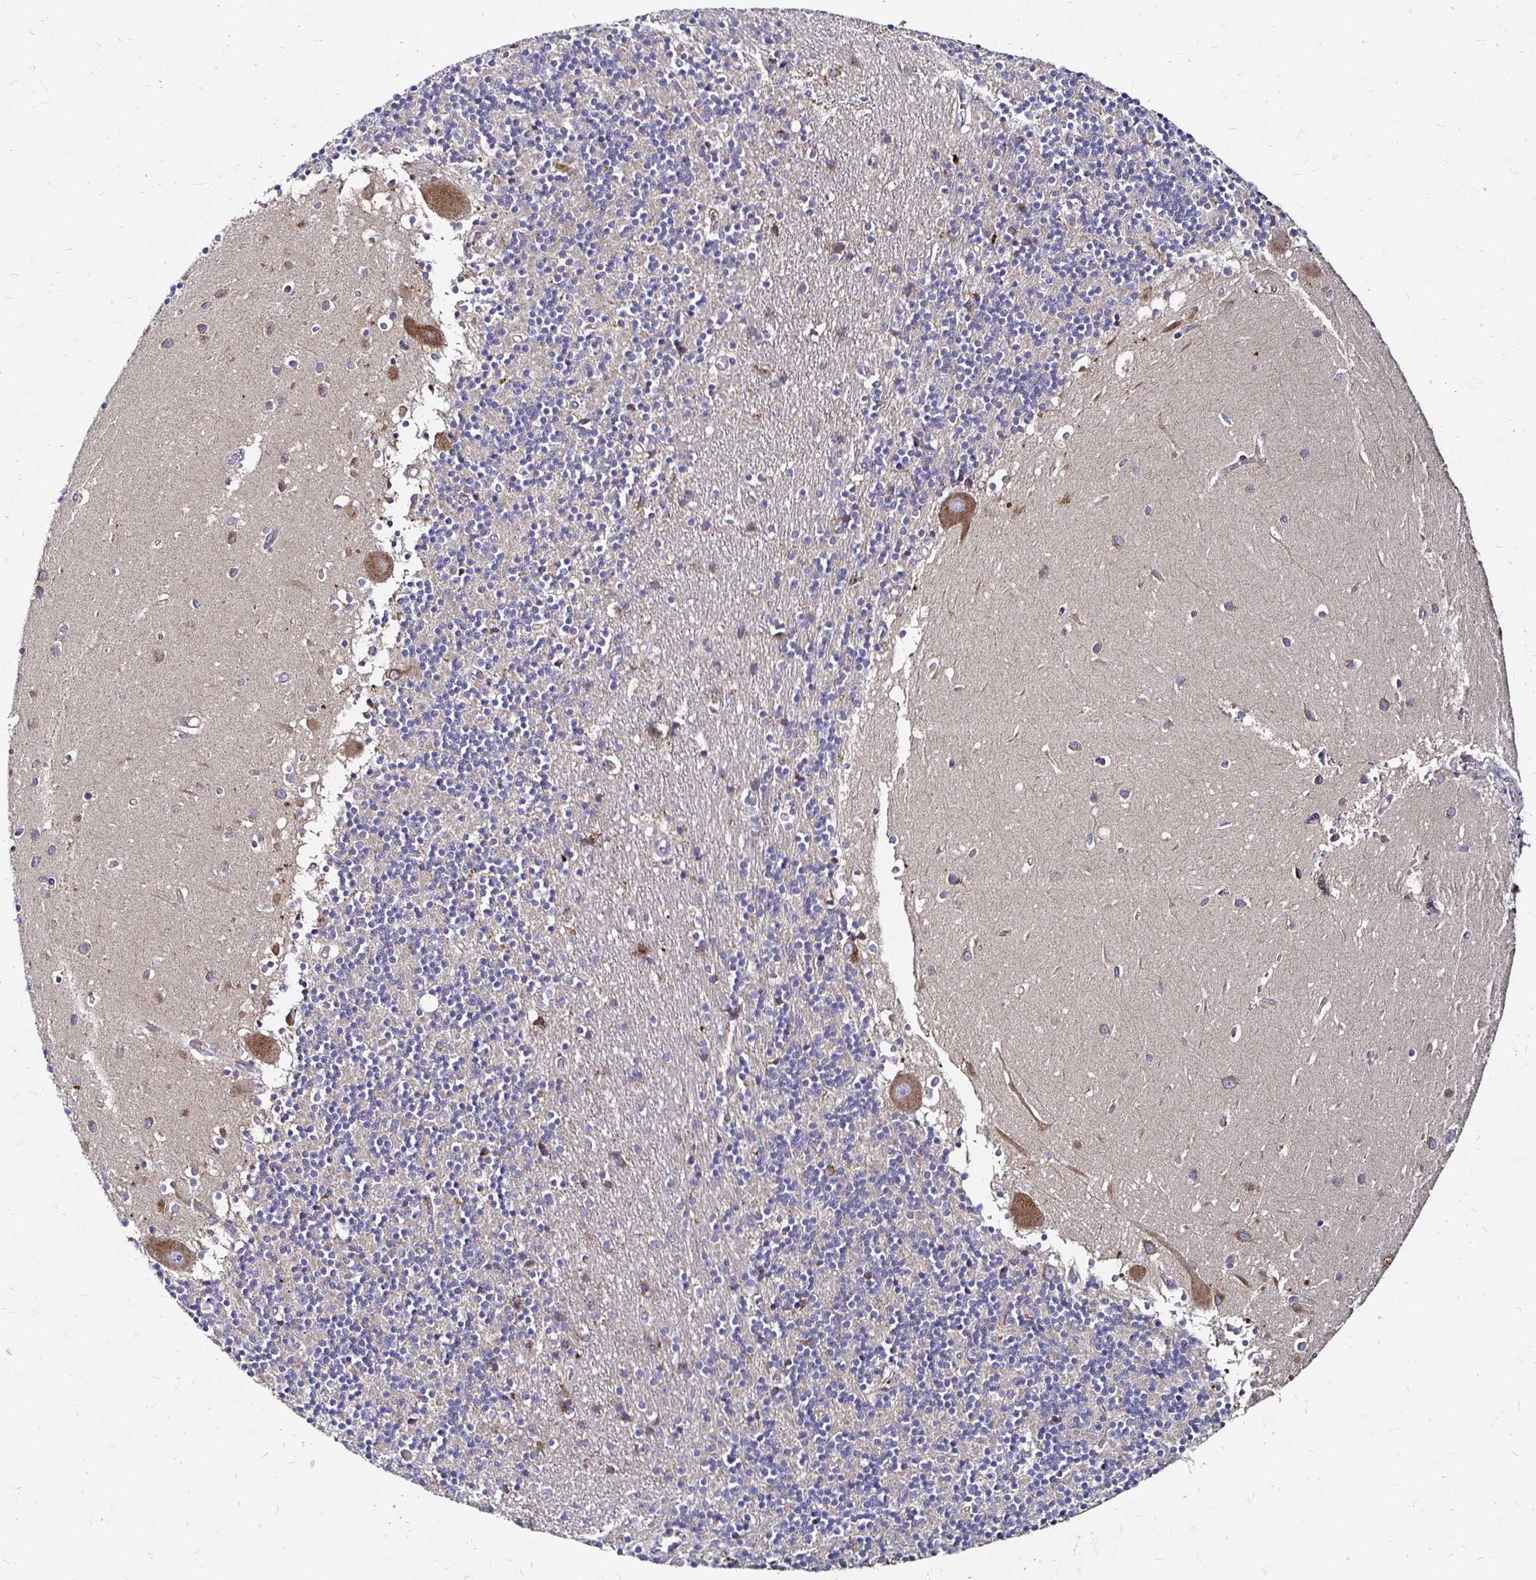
{"staining": {"intensity": "negative", "quantity": "none", "location": "none"}, "tissue": "cerebellum", "cell_type": "Cells in granular layer", "image_type": "normal", "snomed": [{"axis": "morphology", "description": "Normal tissue, NOS"}, {"axis": "topography", "description": "Cerebellum"}], "caption": "Immunohistochemistry (IHC) of benign cerebellum shows no staining in cells in granular layer. (Immunohistochemistry (IHC), brightfield microscopy, high magnification).", "gene": "NCSTN", "patient": {"sex": "male", "age": 54}}